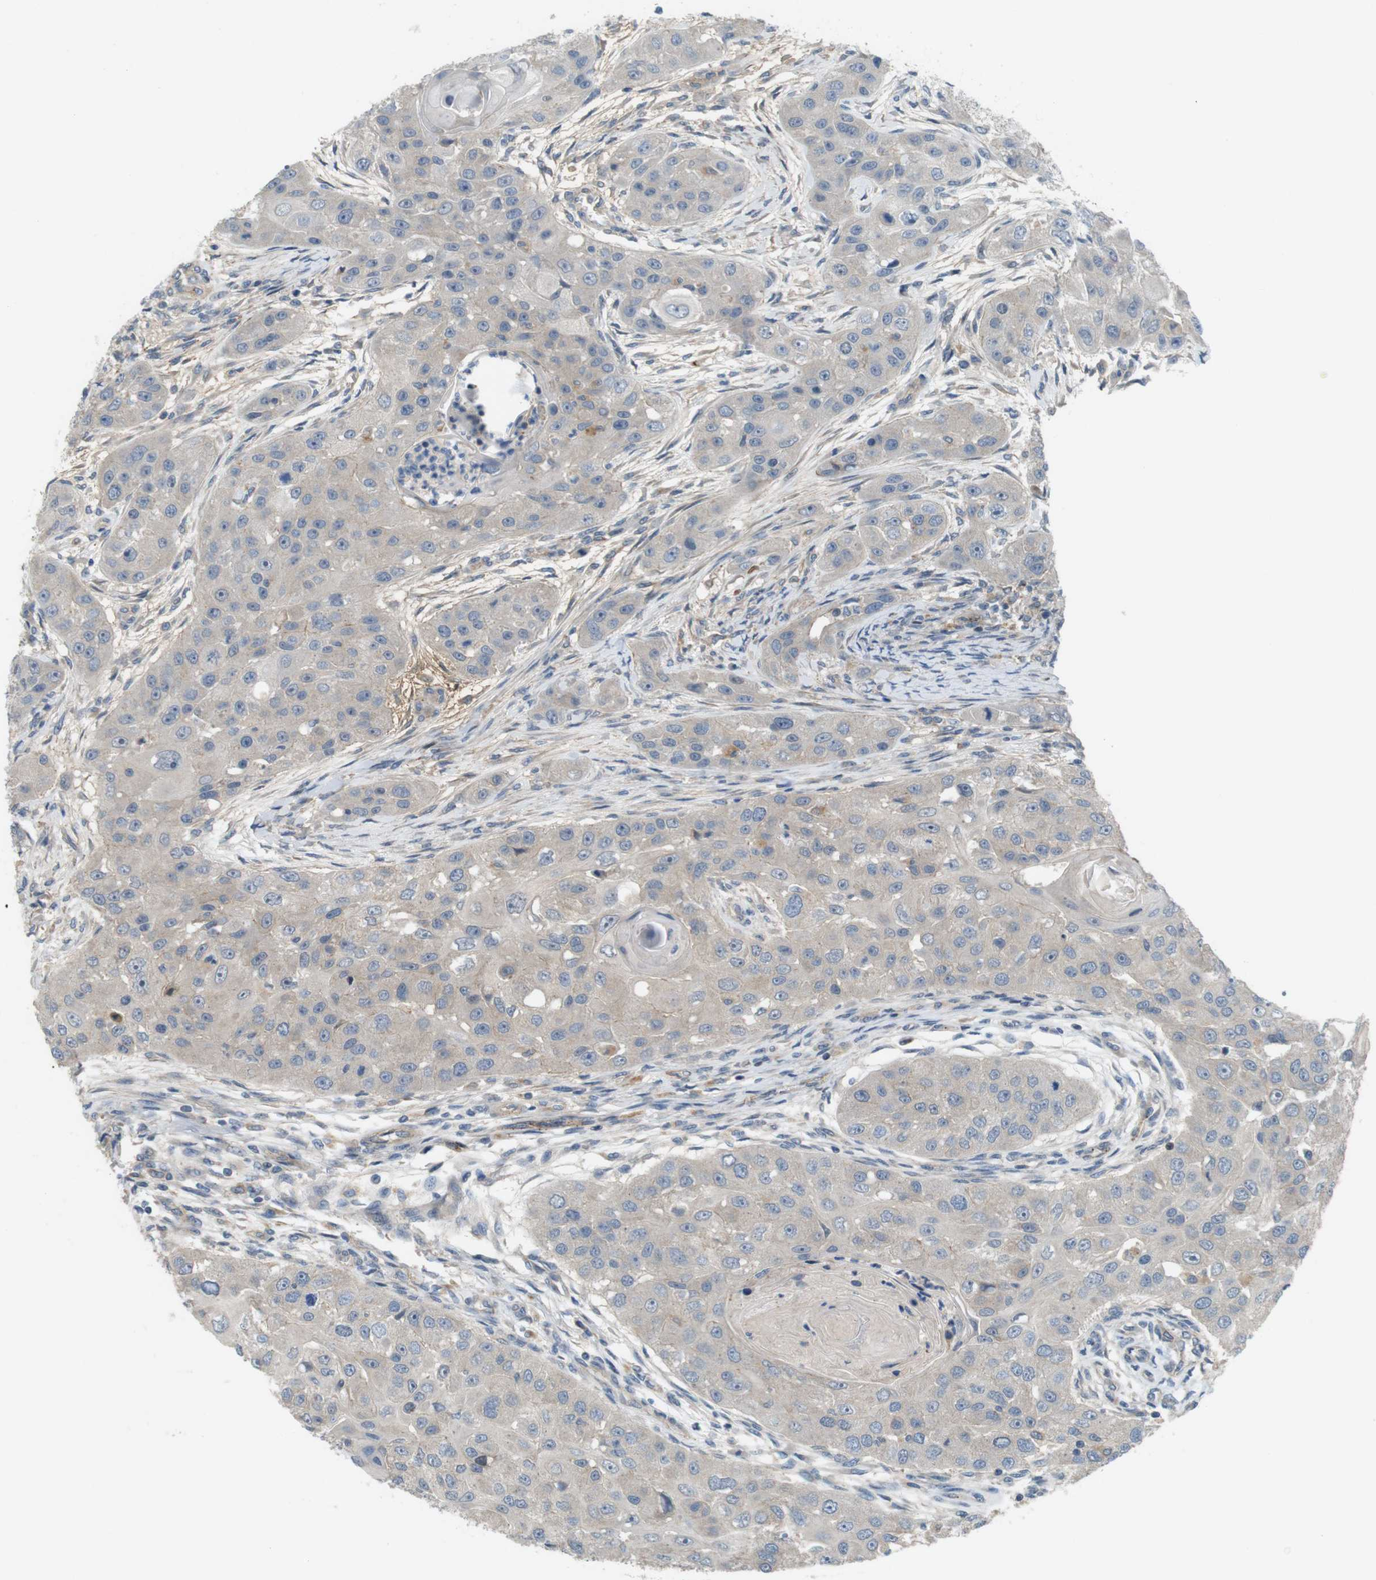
{"staining": {"intensity": "weak", "quantity": ">75%", "location": "cytoplasmic/membranous"}, "tissue": "head and neck cancer", "cell_type": "Tumor cells", "image_type": "cancer", "snomed": [{"axis": "morphology", "description": "Normal tissue, NOS"}, {"axis": "morphology", "description": "Squamous cell carcinoma, NOS"}, {"axis": "topography", "description": "Skeletal muscle"}, {"axis": "topography", "description": "Head-Neck"}], "caption": "Immunohistochemistry (IHC) of head and neck cancer (squamous cell carcinoma) reveals low levels of weak cytoplasmic/membranous staining in about >75% of tumor cells. The protein is stained brown, and the nuclei are stained in blue (DAB (3,3'-diaminobenzidine) IHC with brightfield microscopy, high magnification).", "gene": "BVES", "patient": {"sex": "male", "age": 51}}